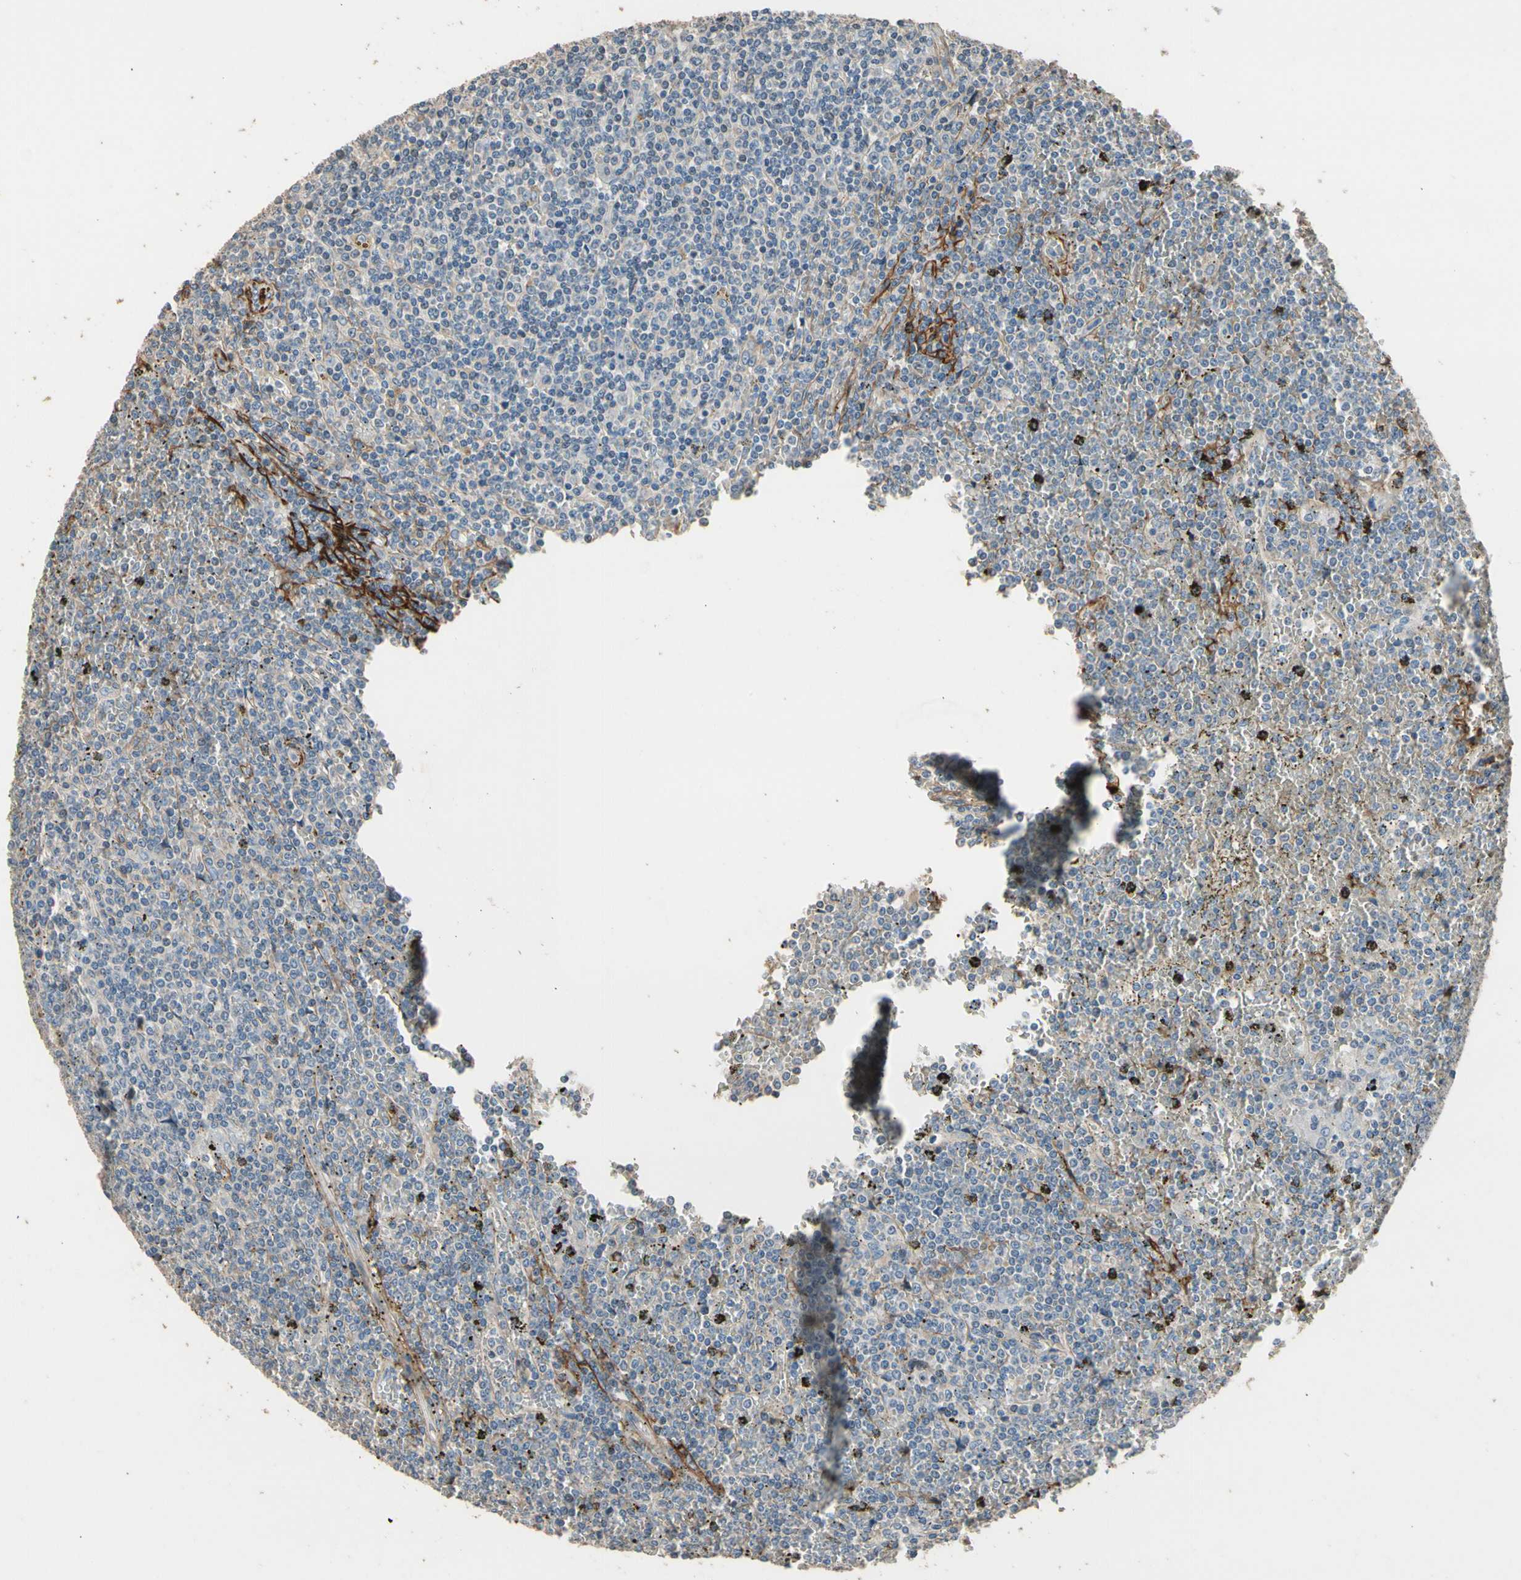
{"staining": {"intensity": "weak", "quantity": "<25%", "location": "cytoplasmic/membranous"}, "tissue": "lymphoma", "cell_type": "Tumor cells", "image_type": "cancer", "snomed": [{"axis": "morphology", "description": "Malignant lymphoma, non-Hodgkin's type, Low grade"}, {"axis": "topography", "description": "Spleen"}], "caption": "The image reveals no staining of tumor cells in low-grade malignant lymphoma, non-Hodgkin's type.", "gene": "SUSD2", "patient": {"sex": "female", "age": 19}}